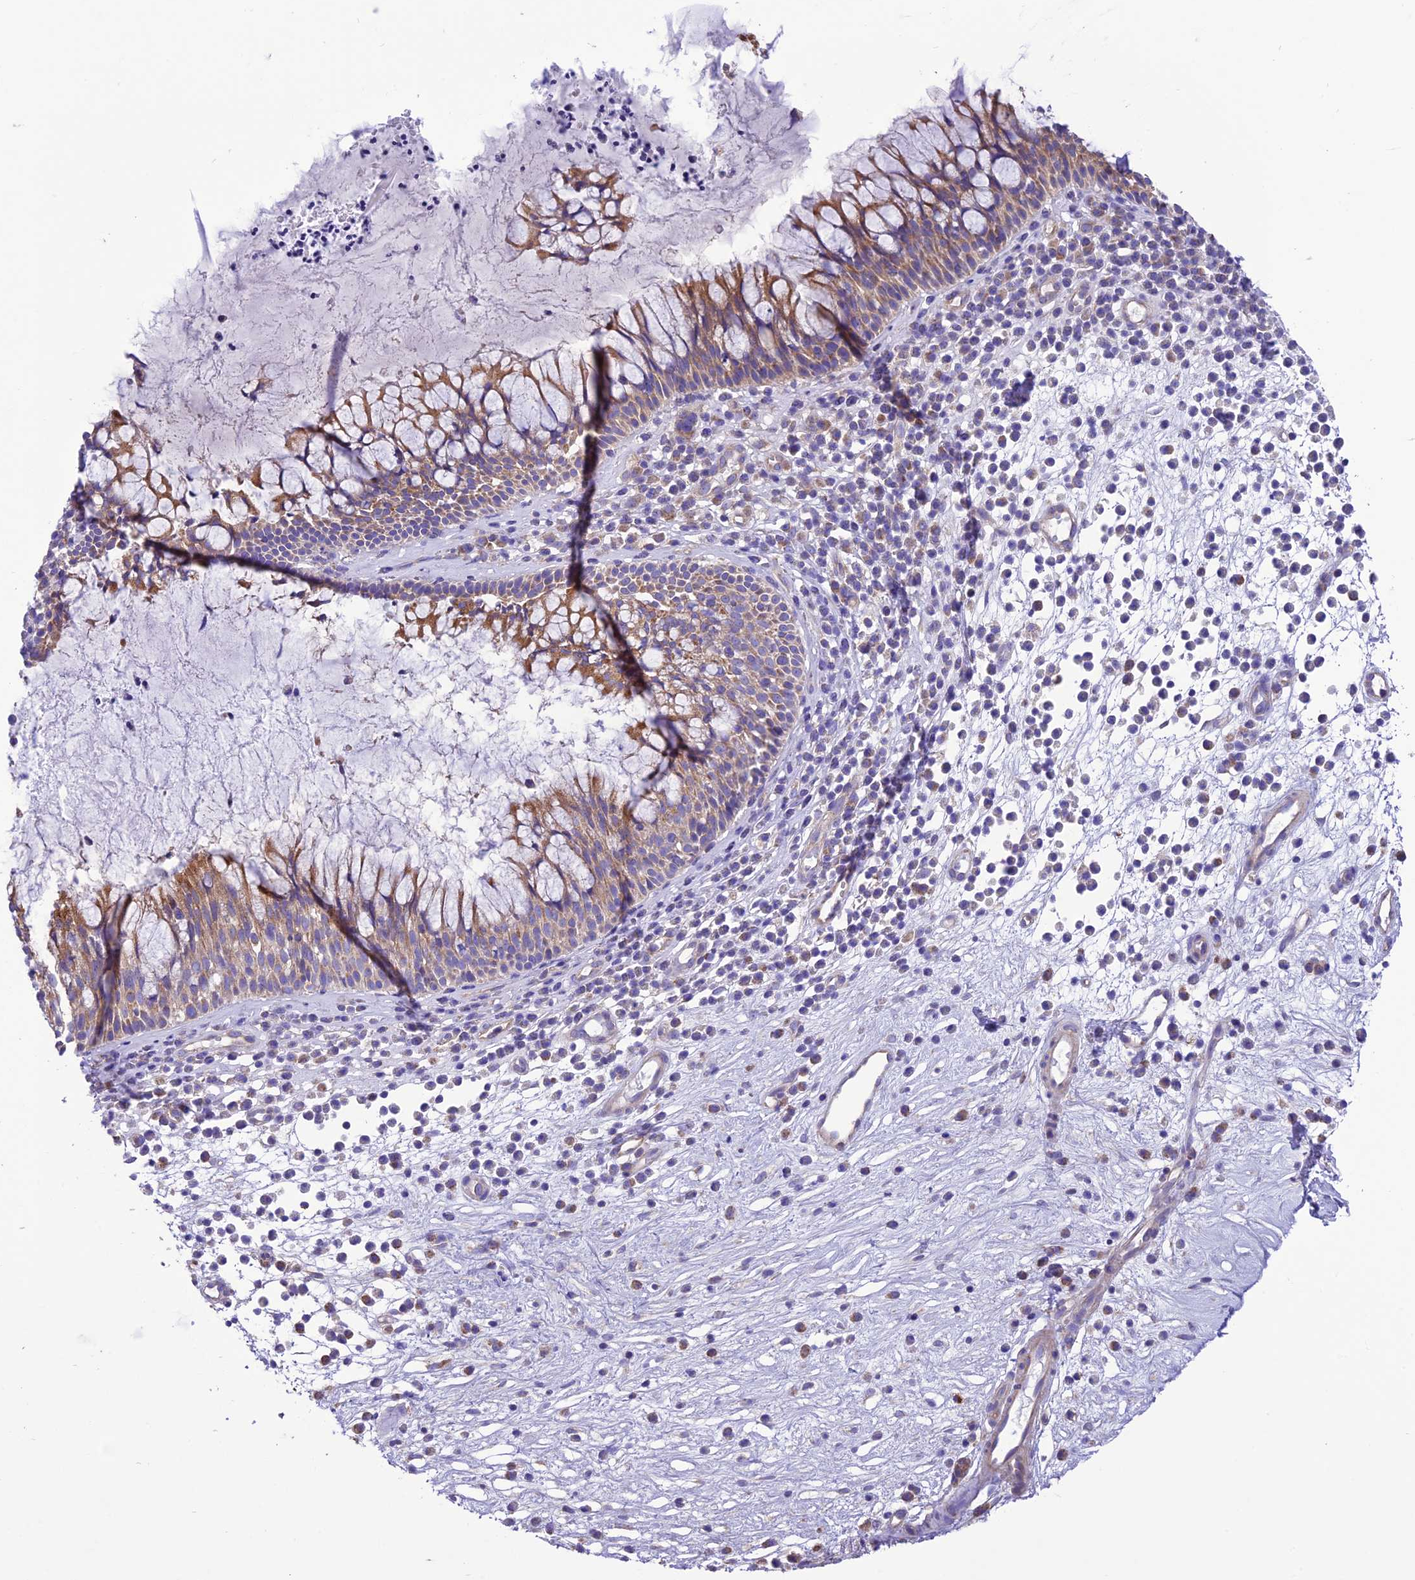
{"staining": {"intensity": "moderate", "quantity": ">75%", "location": "cytoplasmic/membranous"}, "tissue": "nasopharynx", "cell_type": "Respiratory epithelial cells", "image_type": "normal", "snomed": [{"axis": "morphology", "description": "Normal tissue, NOS"}, {"axis": "morphology", "description": "Inflammation, NOS"}, {"axis": "topography", "description": "Nasopharynx"}], "caption": "DAB (3,3'-diaminobenzidine) immunohistochemical staining of benign nasopharynx demonstrates moderate cytoplasmic/membranous protein expression in about >75% of respiratory epithelial cells.", "gene": "MAP3K12", "patient": {"sex": "male", "age": 70}}